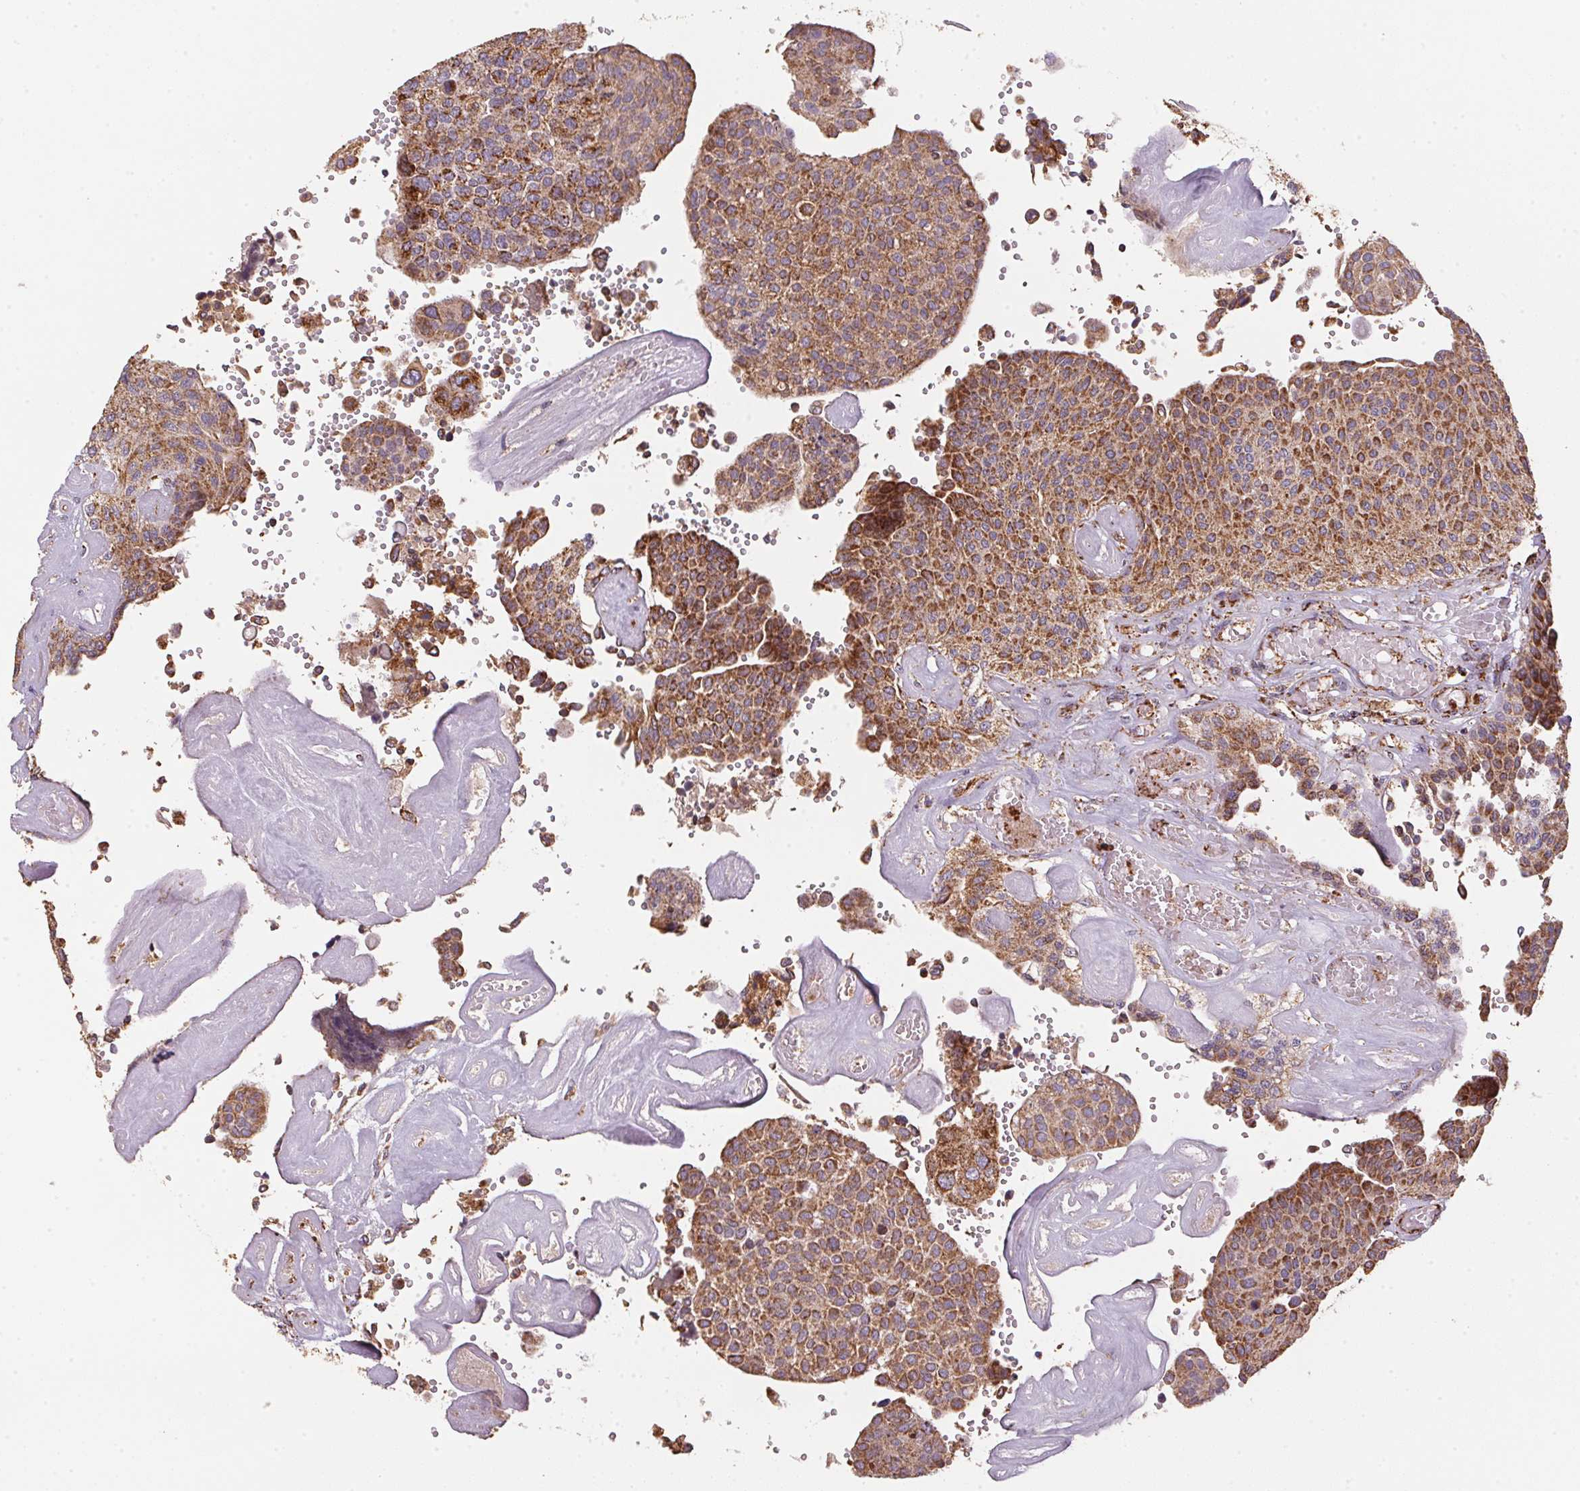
{"staining": {"intensity": "strong", "quantity": ">75%", "location": "cytoplasmic/membranous"}, "tissue": "urothelial cancer", "cell_type": "Tumor cells", "image_type": "cancer", "snomed": [{"axis": "morphology", "description": "Urothelial carcinoma, NOS"}, {"axis": "topography", "description": "Urinary bladder"}], "caption": "A brown stain labels strong cytoplasmic/membranous staining of a protein in human transitional cell carcinoma tumor cells.", "gene": "NDUFS2", "patient": {"sex": "male", "age": 55}}